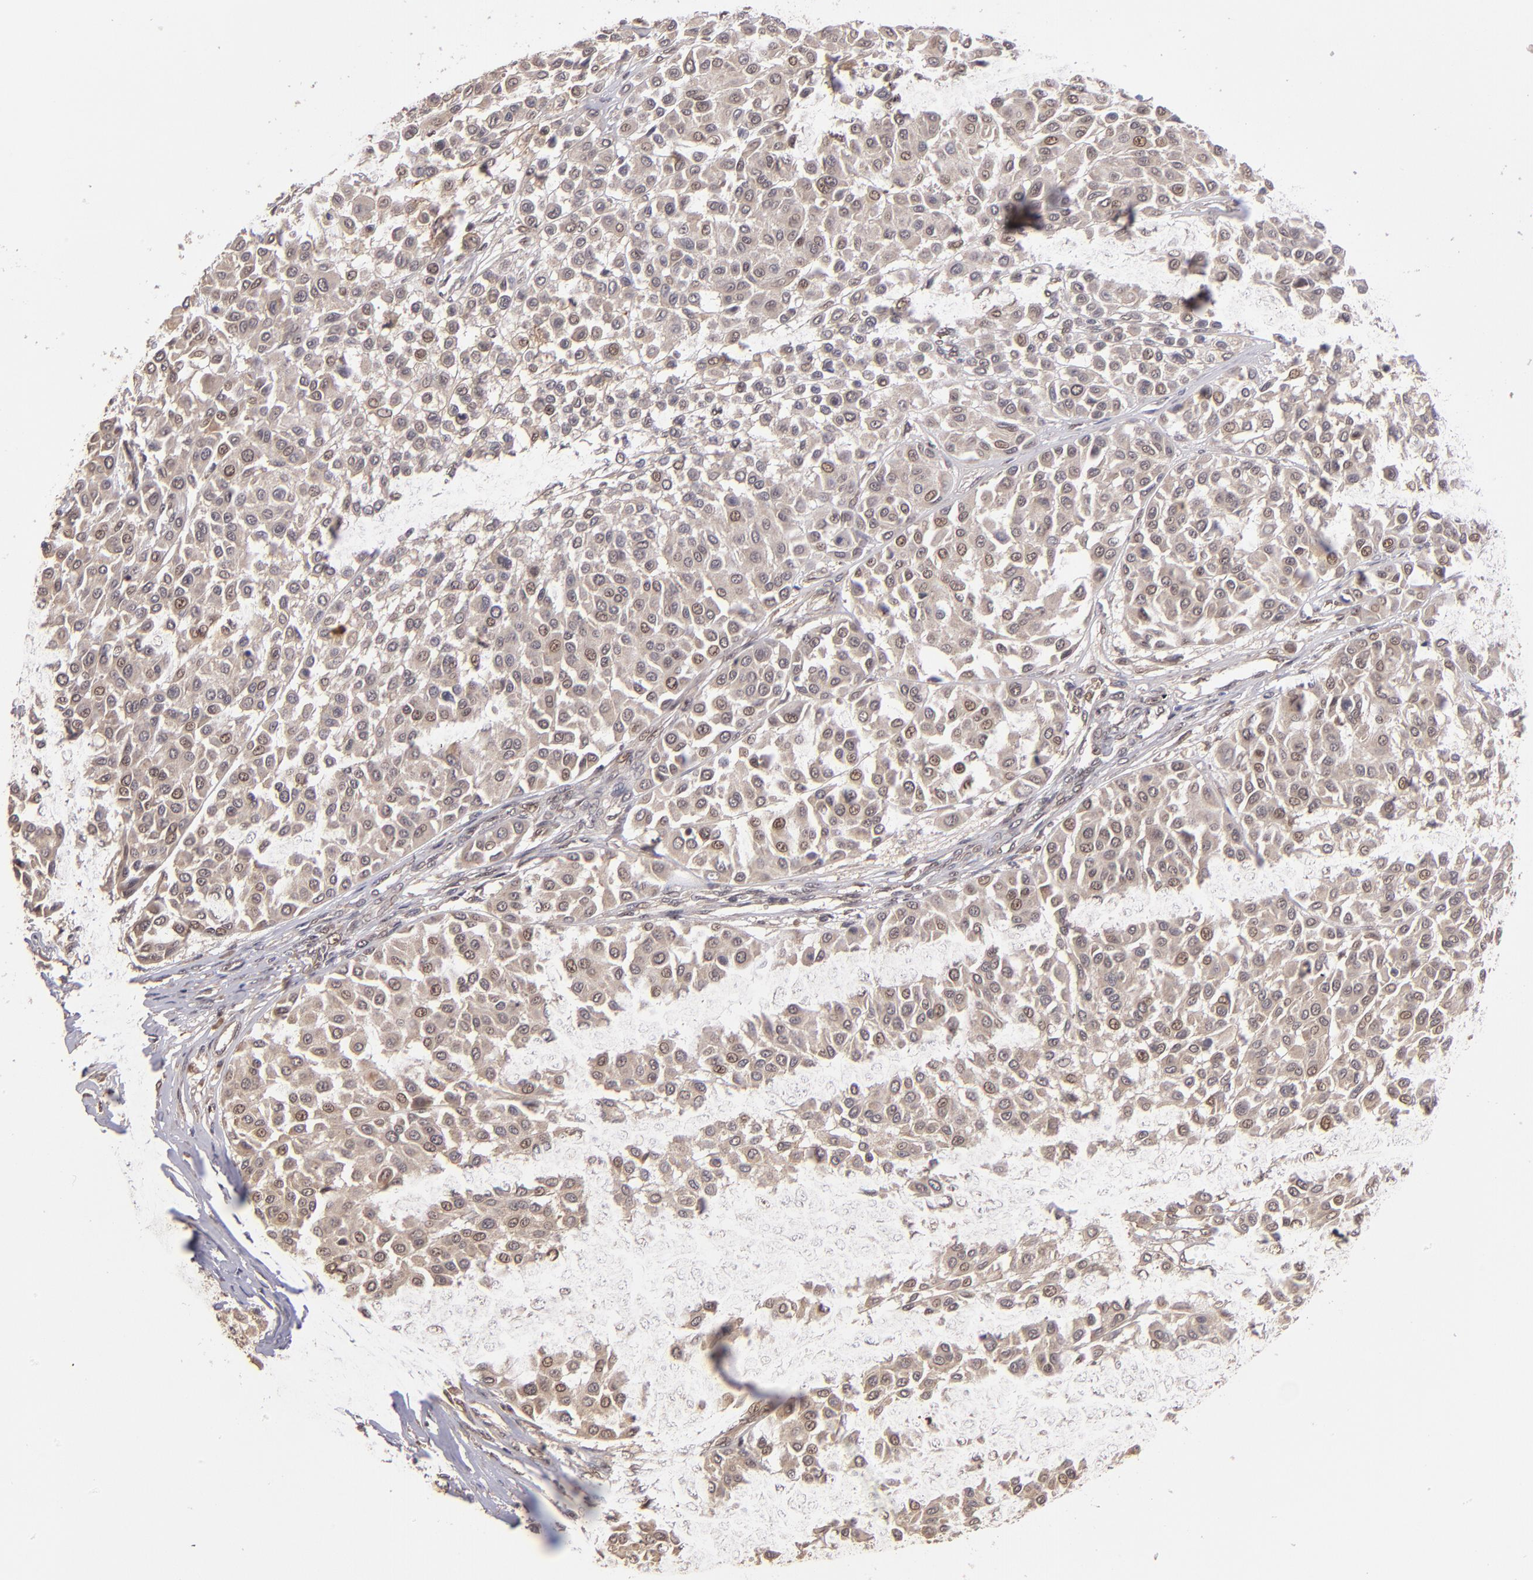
{"staining": {"intensity": "weak", "quantity": "<25%", "location": "nuclear"}, "tissue": "melanoma", "cell_type": "Tumor cells", "image_type": "cancer", "snomed": [{"axis": "morphology", "description": "Malignant melanoma, Metastatic site"}, {"axis": "topography", "description": "Soft tissue"}], "caption": "The immunohistochemistry (IHC) histopathology image has no significant staining in tumor cells of malignant melanoma (metastatic site) tissue. (DAB IHC visualized using brightfield microscopy, high magnification).", "gene": "ABHD12B", "patient": {"sex": "male", "age": 41}}